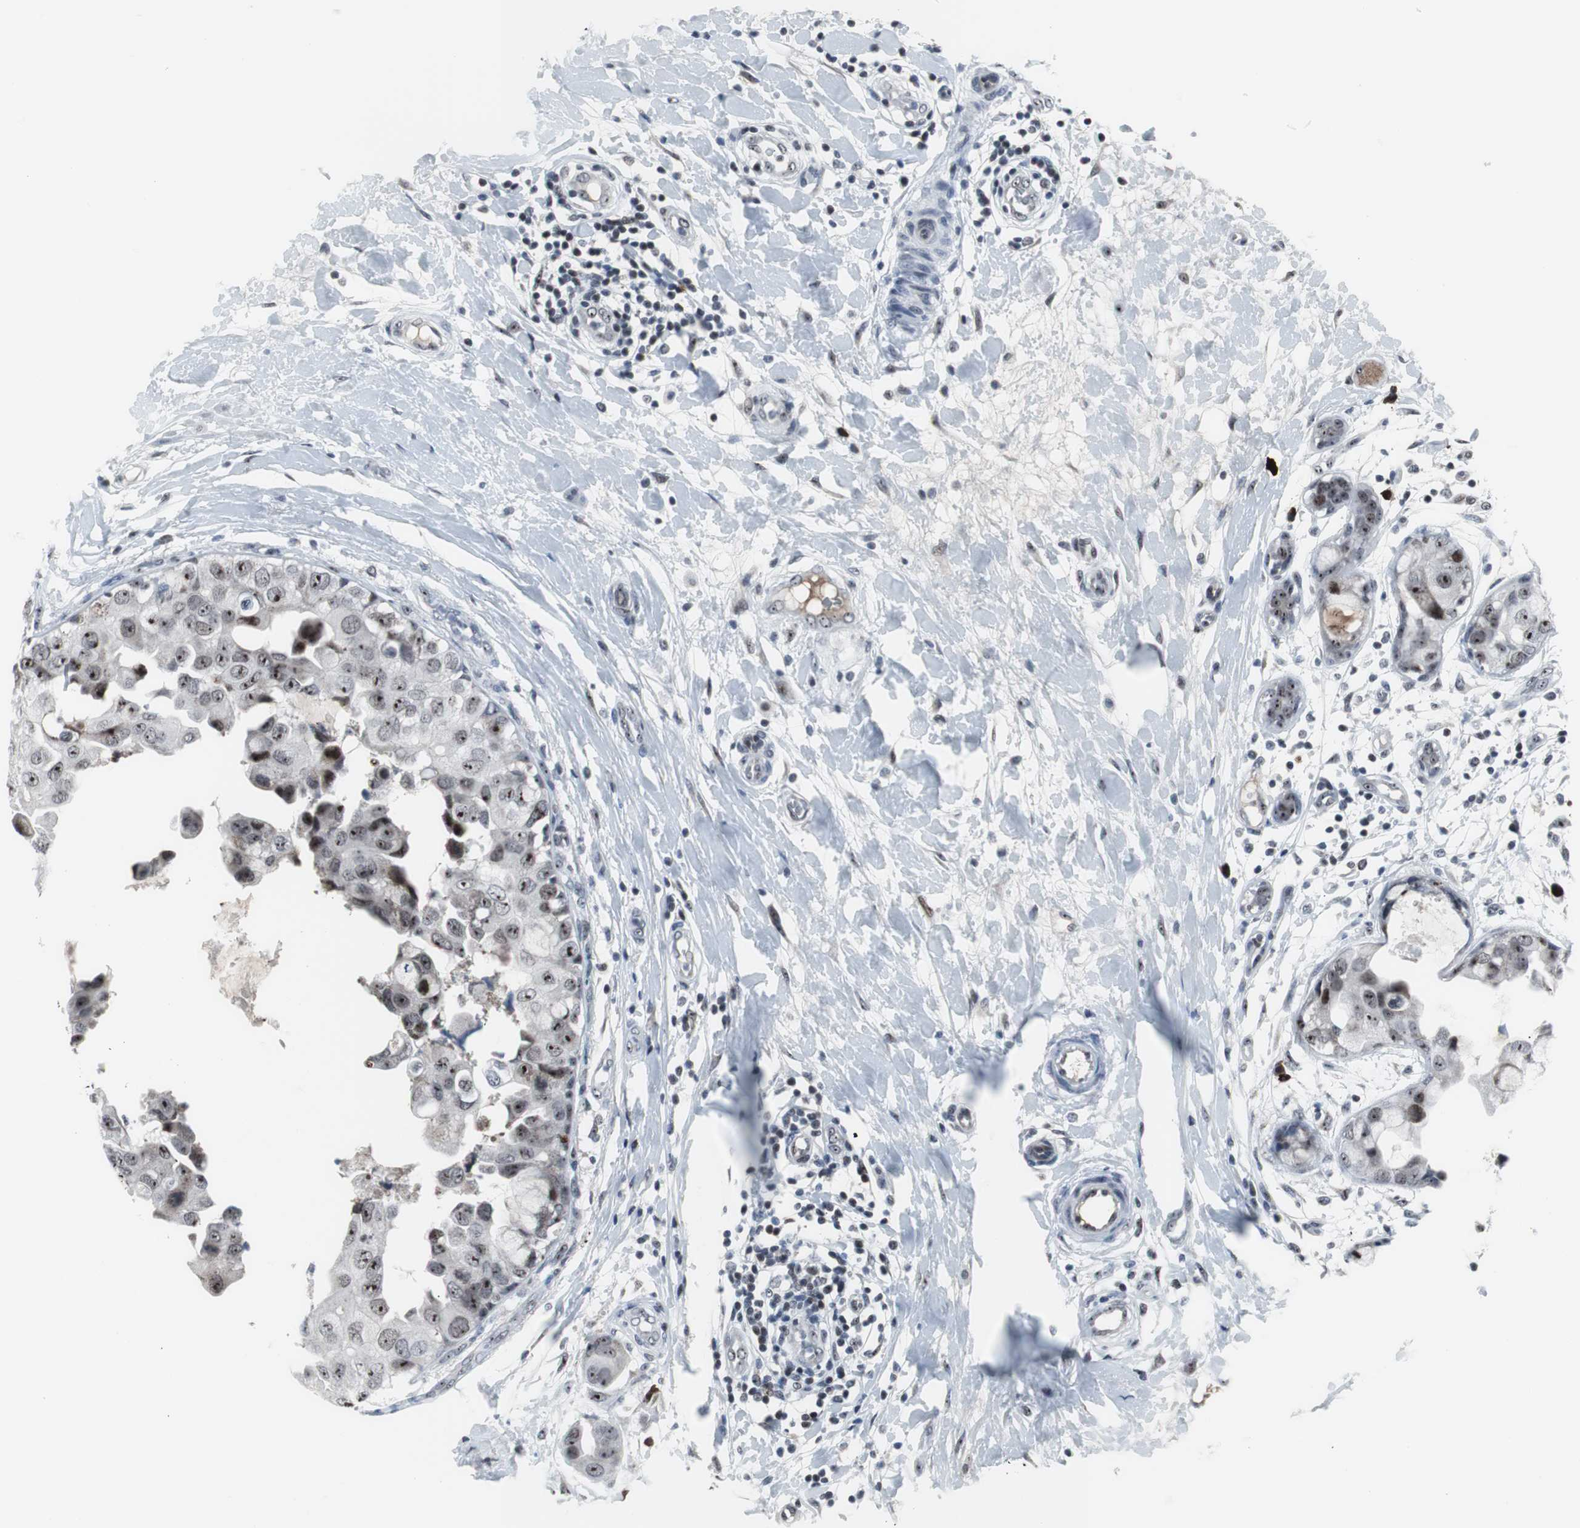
{"staining": {"intensity": "moderate", "quantity": ">75%", "location": "nuclear"}, "tissue": "breast cancer", "cell_type": "Tumor cells", "image_type": "cancer", "snomed": [{"axis": "morphology", "description": "Duct carcinoma"}, {"axis": "topography", "description": "Breast"}], "caption": "High-power microscopy captured an IHC histopathology image of breast cancer (intraductal carcinoma), revealing moderate nuclear staining in about >75% of tumor cells.", "gene": "DOK1", "patient": {"sex": "female", "age": 40}}